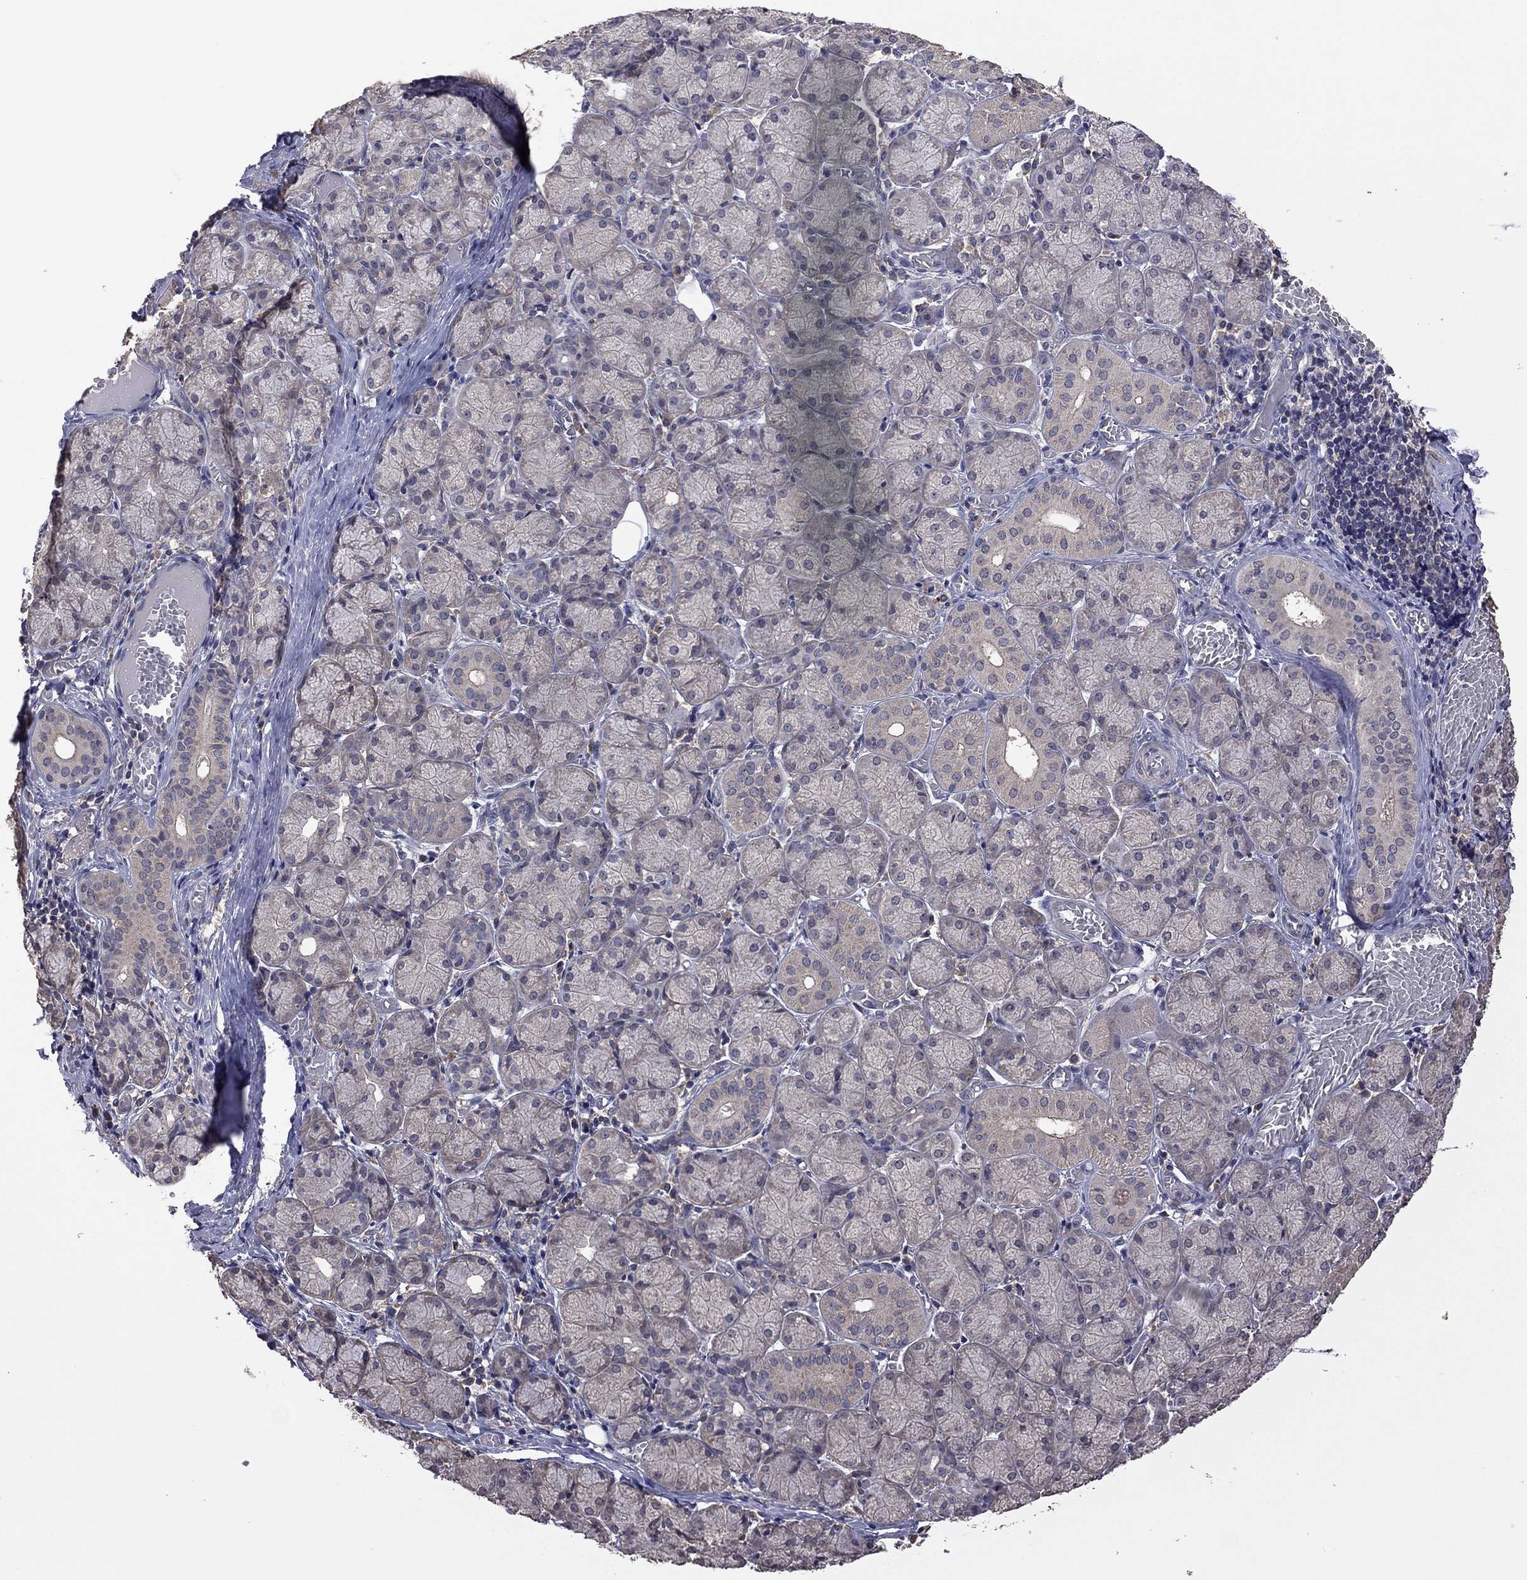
{"staining": {"intensity": "weak", "quantity": "25%-75%", "location": "cytoplasmic/membranous"}, "tissue": "salivary gland", "cell_type": "Glandular cells", "image_type": "normal", "snomed": [{"axis": "morphology", "description": "Normal tissue, NOS"}, {"axis": "topography", "description": "Salivary gland"}, {"axis": "topography", "description": "Peripheral nerve tissue"}], "caption": "Protein staining of unremarkable salivary gland exhibits weak cytoplasmic/membranous expression in approximately 25%-75% of glandular cells. Nuclei are stained in blue.", "gene": "TSNARE1", "patient": {"sex": "female", "age": 24}}